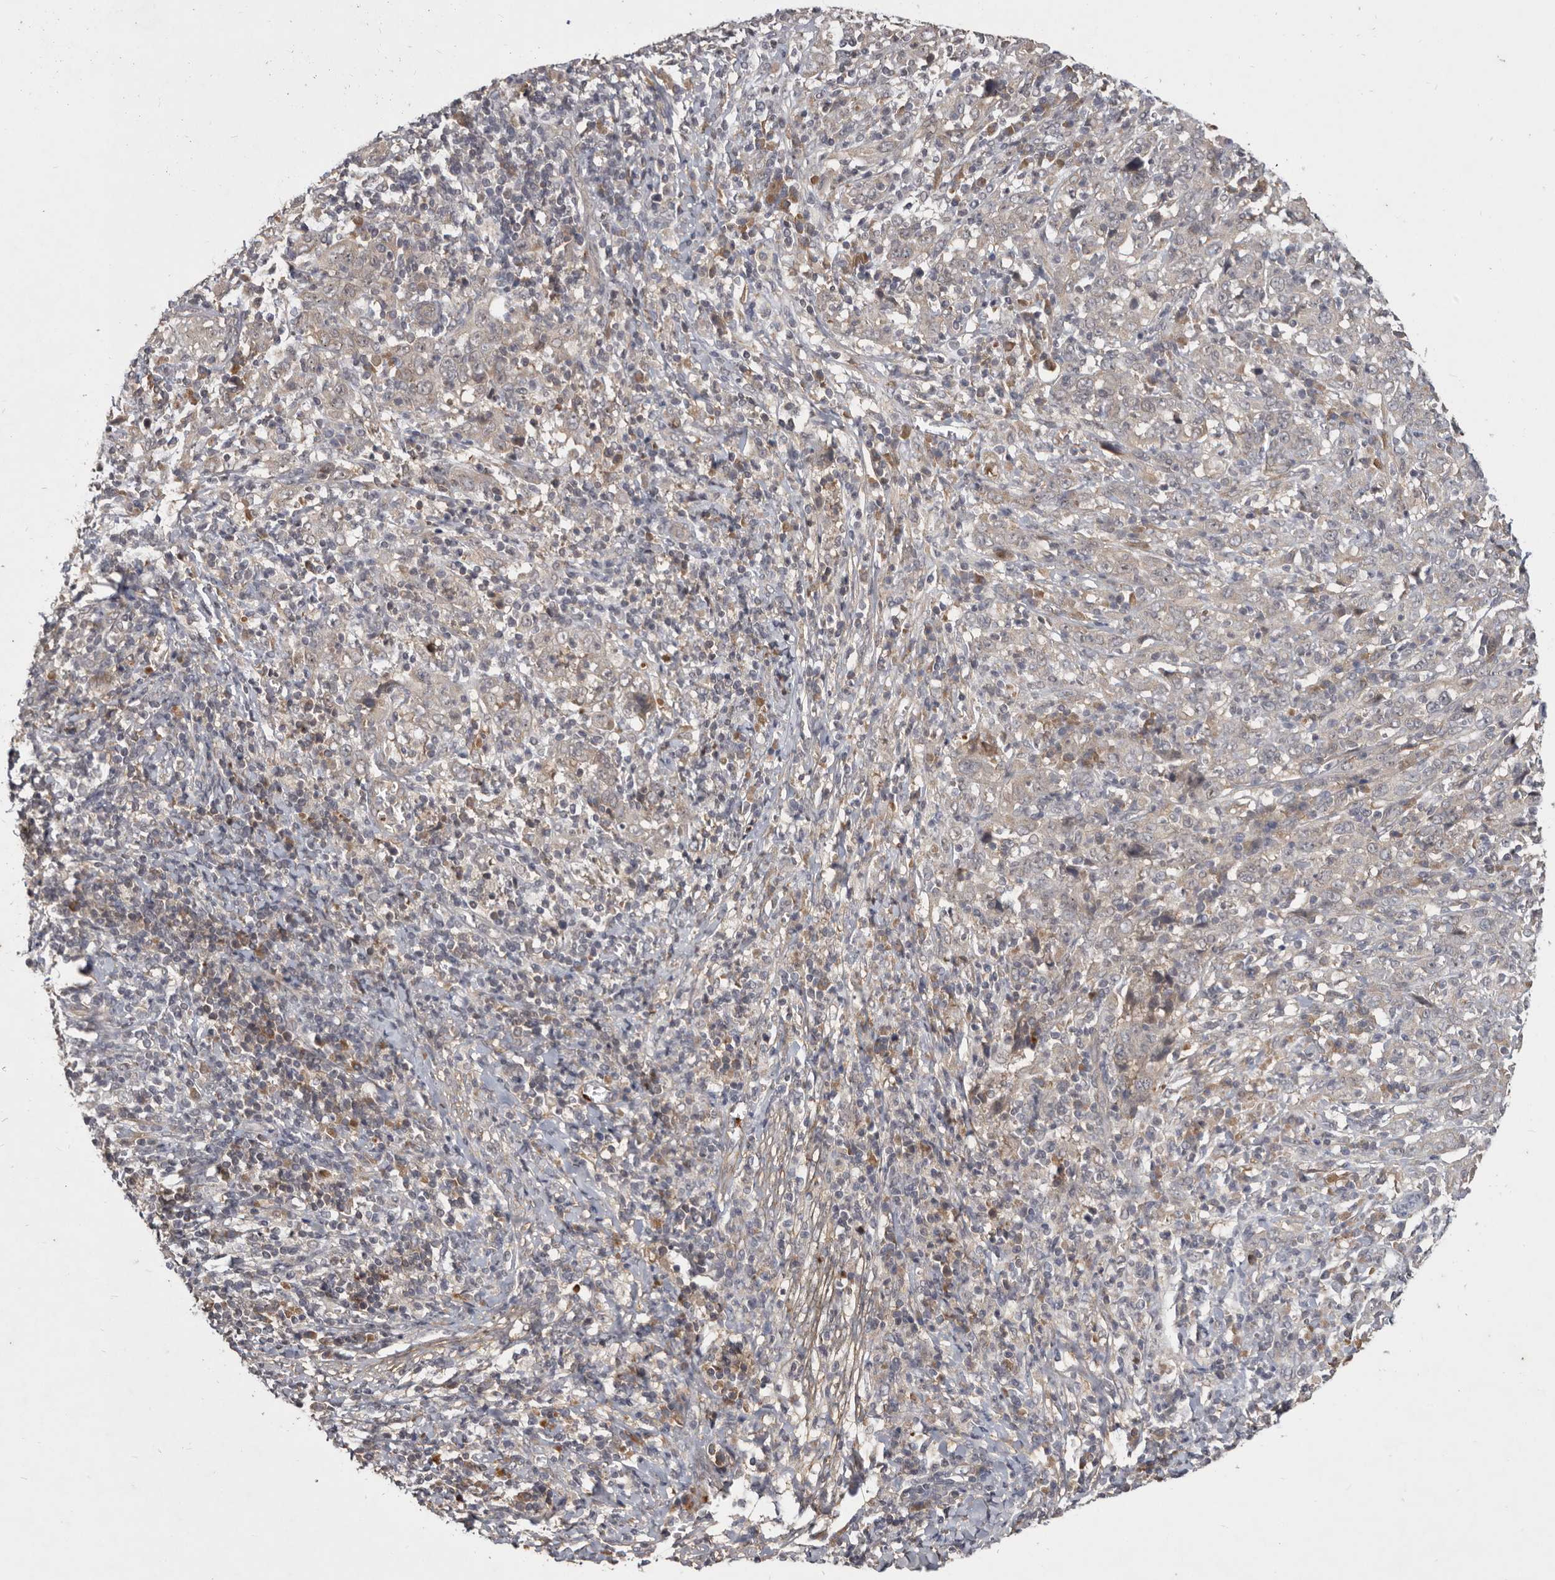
{"staining": {"intensity": "negative", "quantity": "none", "location": "none"}, "tissue": "cervical cancer", "cell_type": "Tumor cells", "image_type": "cancer", "snomed": [{"axis": "morphology", "description": "Squamous cell carcinoma, NOS"}, {"axis": "topography", "description": "Cervix"}], "caption": "This is an IHC image of human squamous cell carcinoma (cervical). There is no expression in tumor cells.", "gene": "DNAJC28", "patient": {"sex": "female", "age": 46}}